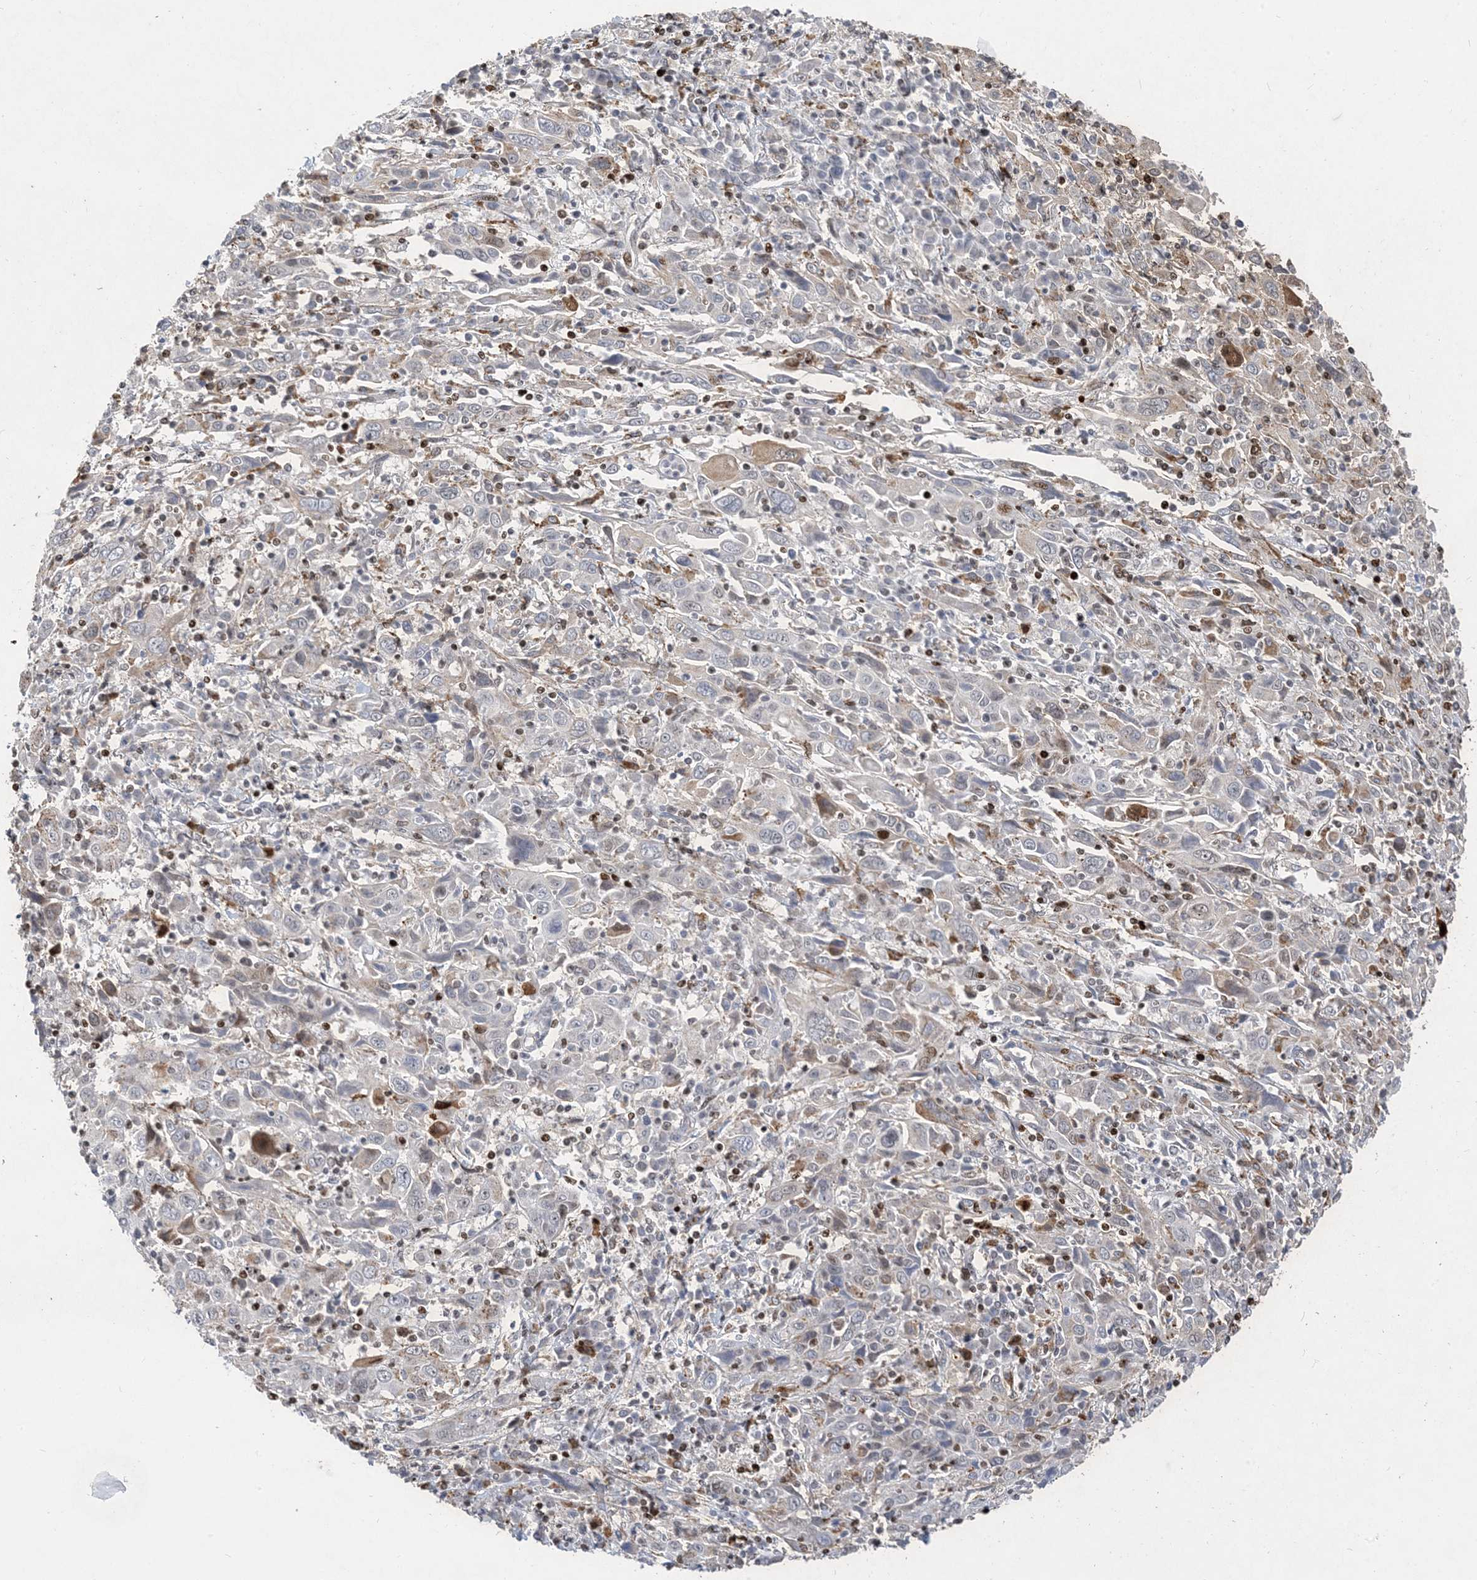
{"staining": {"intensity": "negative", "quantity": "none", "location": "none"}, "tissue": "cervical cancer", "cell_type": "Tumor cells", "image_type": "cancer", "snomed": [{"axis": "morphology", "description": "Squamous cell carcinoma, NOS"}, {"axis": "topography", "description": "Cervix"}], "caption": "Human cervical cancer stained for a protein using immunohistochemistry reveals no expression in tumor cells.", "gene": "SLC25A53", "patient": {"sex": "female", "age": 46}}